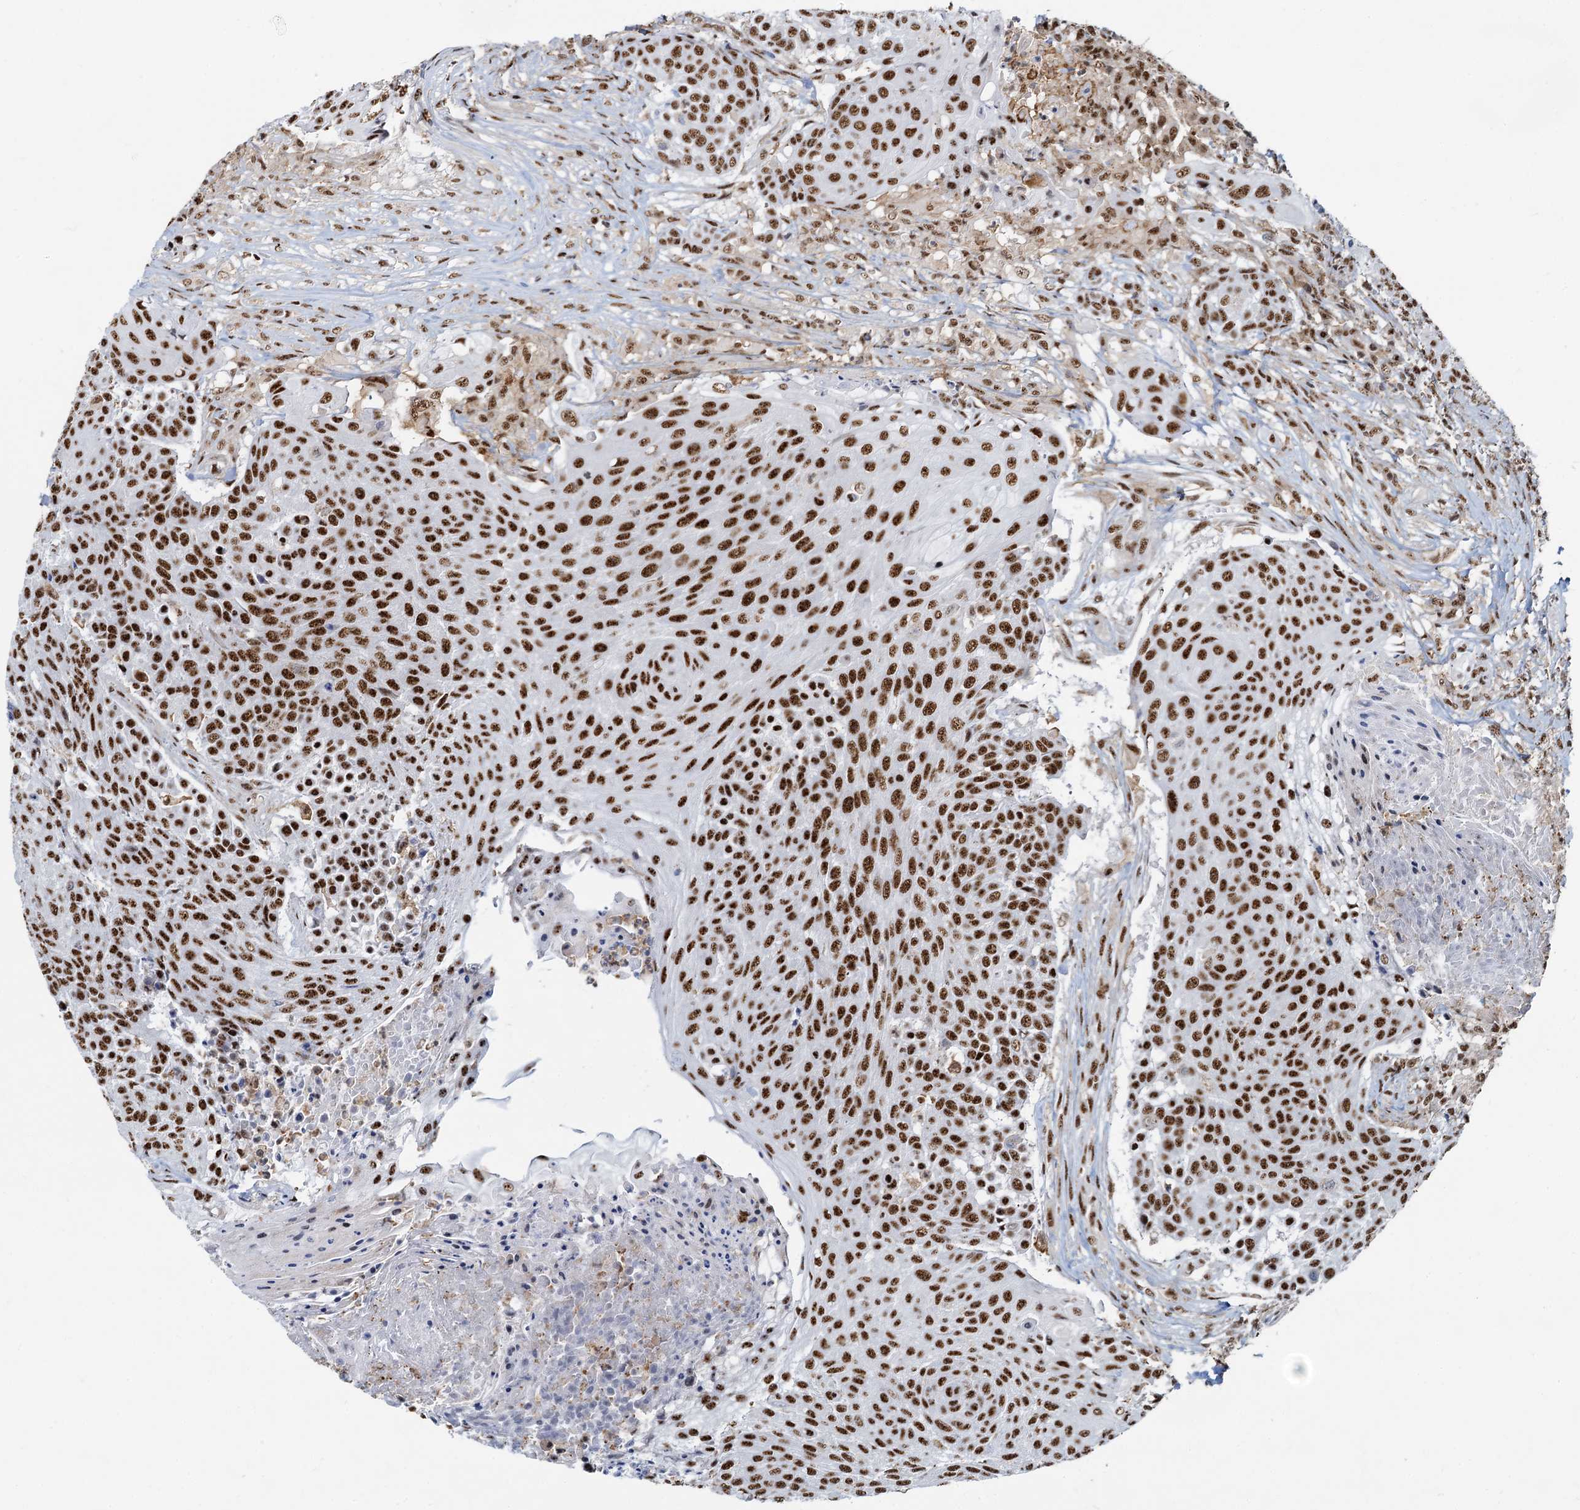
{"staining": {"intensity": "strong", "quantity": ">75%", "location": "nuclear"}, "tissue": "urothelial cancer", "cell_type": "Tumor cells", "image_type": "cancer", "snomed": [{"axis": "morphology", "description": "Urothelial carcinoma, High grade"}, {"axis": "topography", "description": "Urinary bladder"}], "caption": "Urothelial carcinoma (high-grade) stained for a protein demonstrates strong nuclear positivity in tumor cells. (Brightfield microscopy of DAB IHC at high magnification).", "gene": "RBM26", "patient": {"sex": "female", "age": 63}}